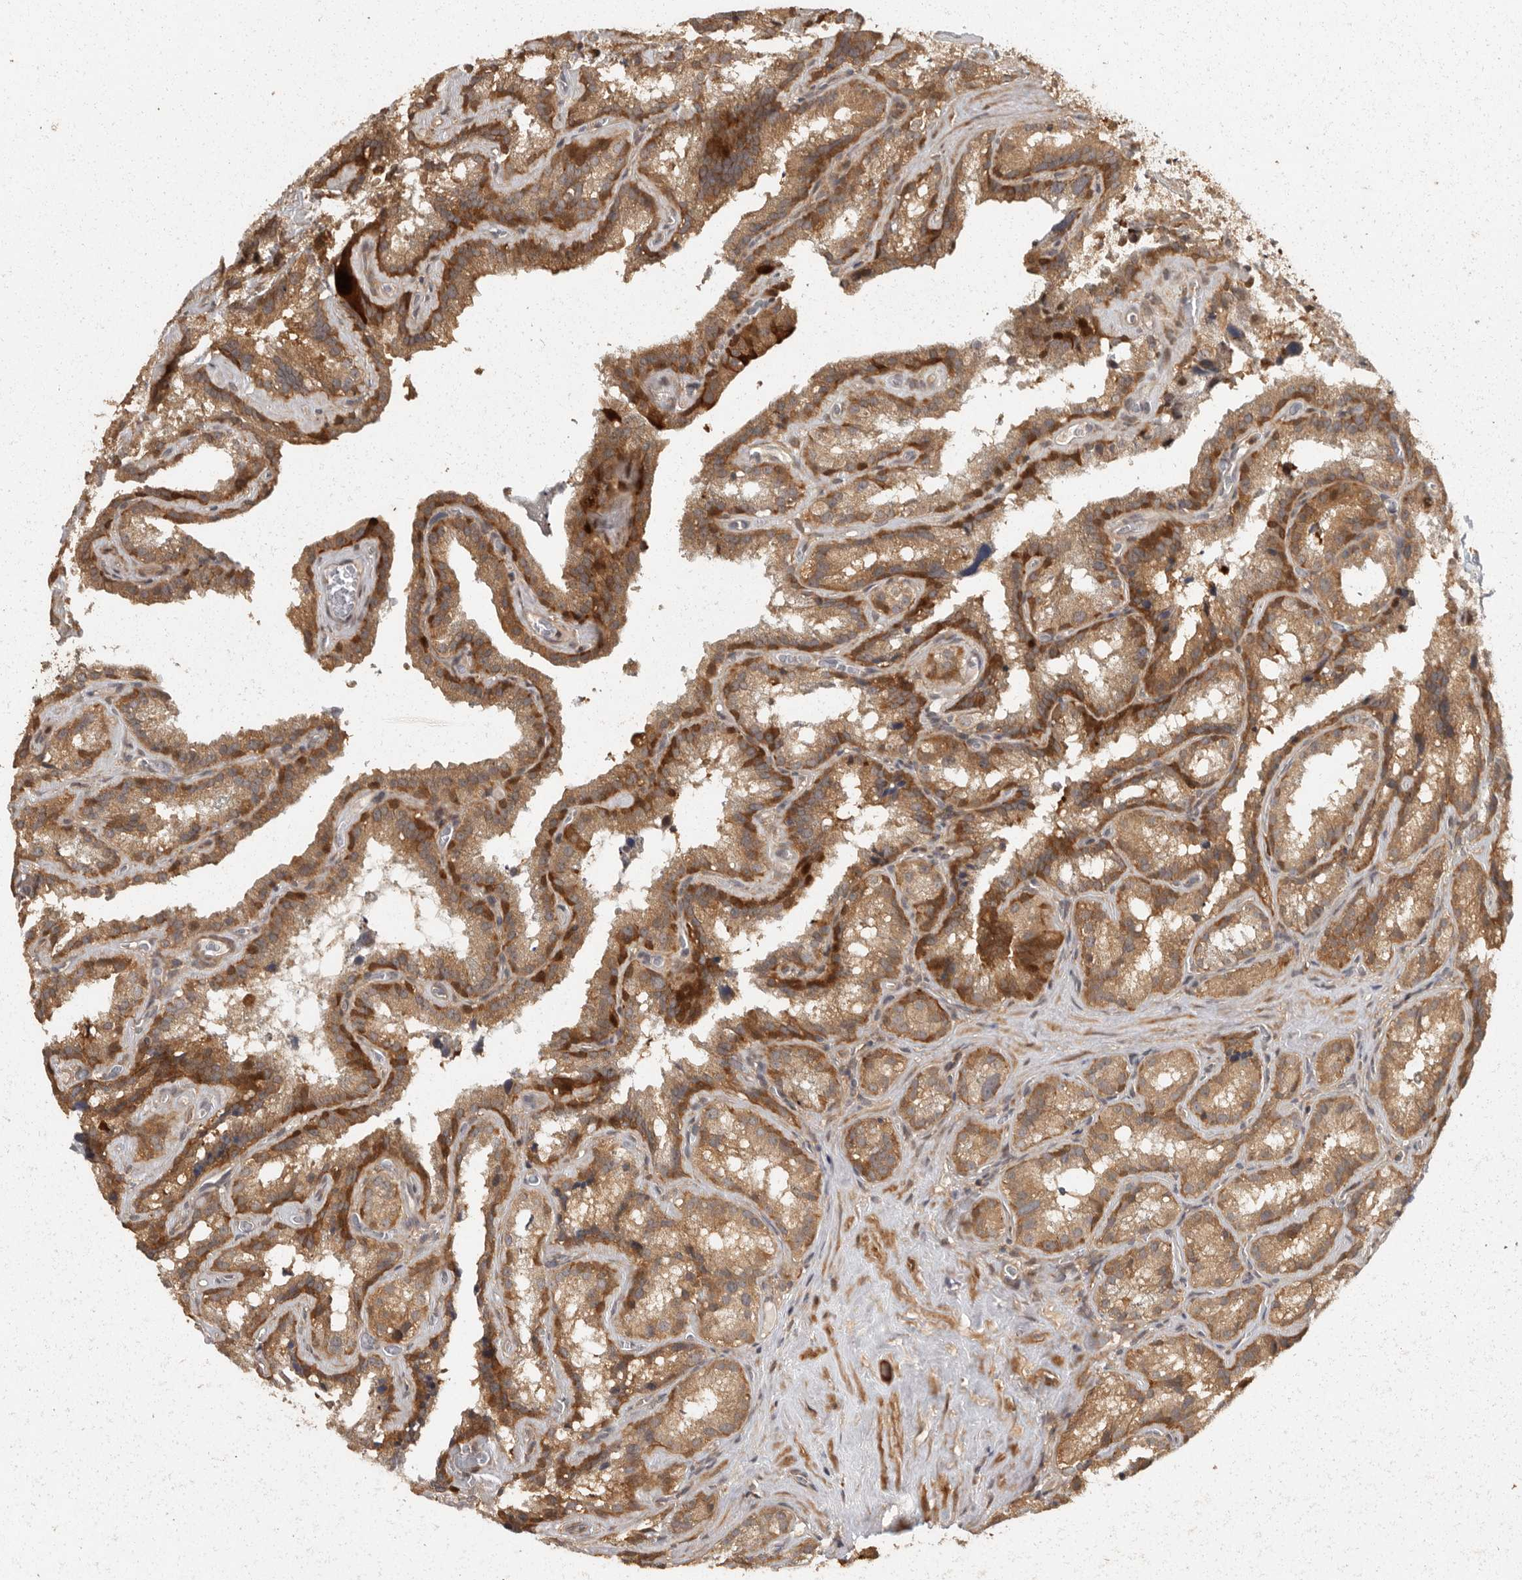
{"staining": {"intensity": "moderate", "quantity": ">75%", "location": "cytoplasmic/membranous"}, "tissue": "seminal vesicle", "cell_type": "Glandular cells", "image_type": "normal", "snomed": [{"axis": "morphology", "description": "Normal tissue, NOS"}, {"axis": "topography", "description": "Prostate"}, {"axis": "topography", "description": "Seminal veicle"}], "caption": "The histopathology image exhibits immunohistochemical staining of unremarkable seminal vesicle. There is moderate cytoplasmic/membranous positivity is seen in approximately >75% of glandular cells. (IHC, brightfield microscopy, high magnification).", "gene": "SWT1", "patient": {"sex": "male", "age": 59}}